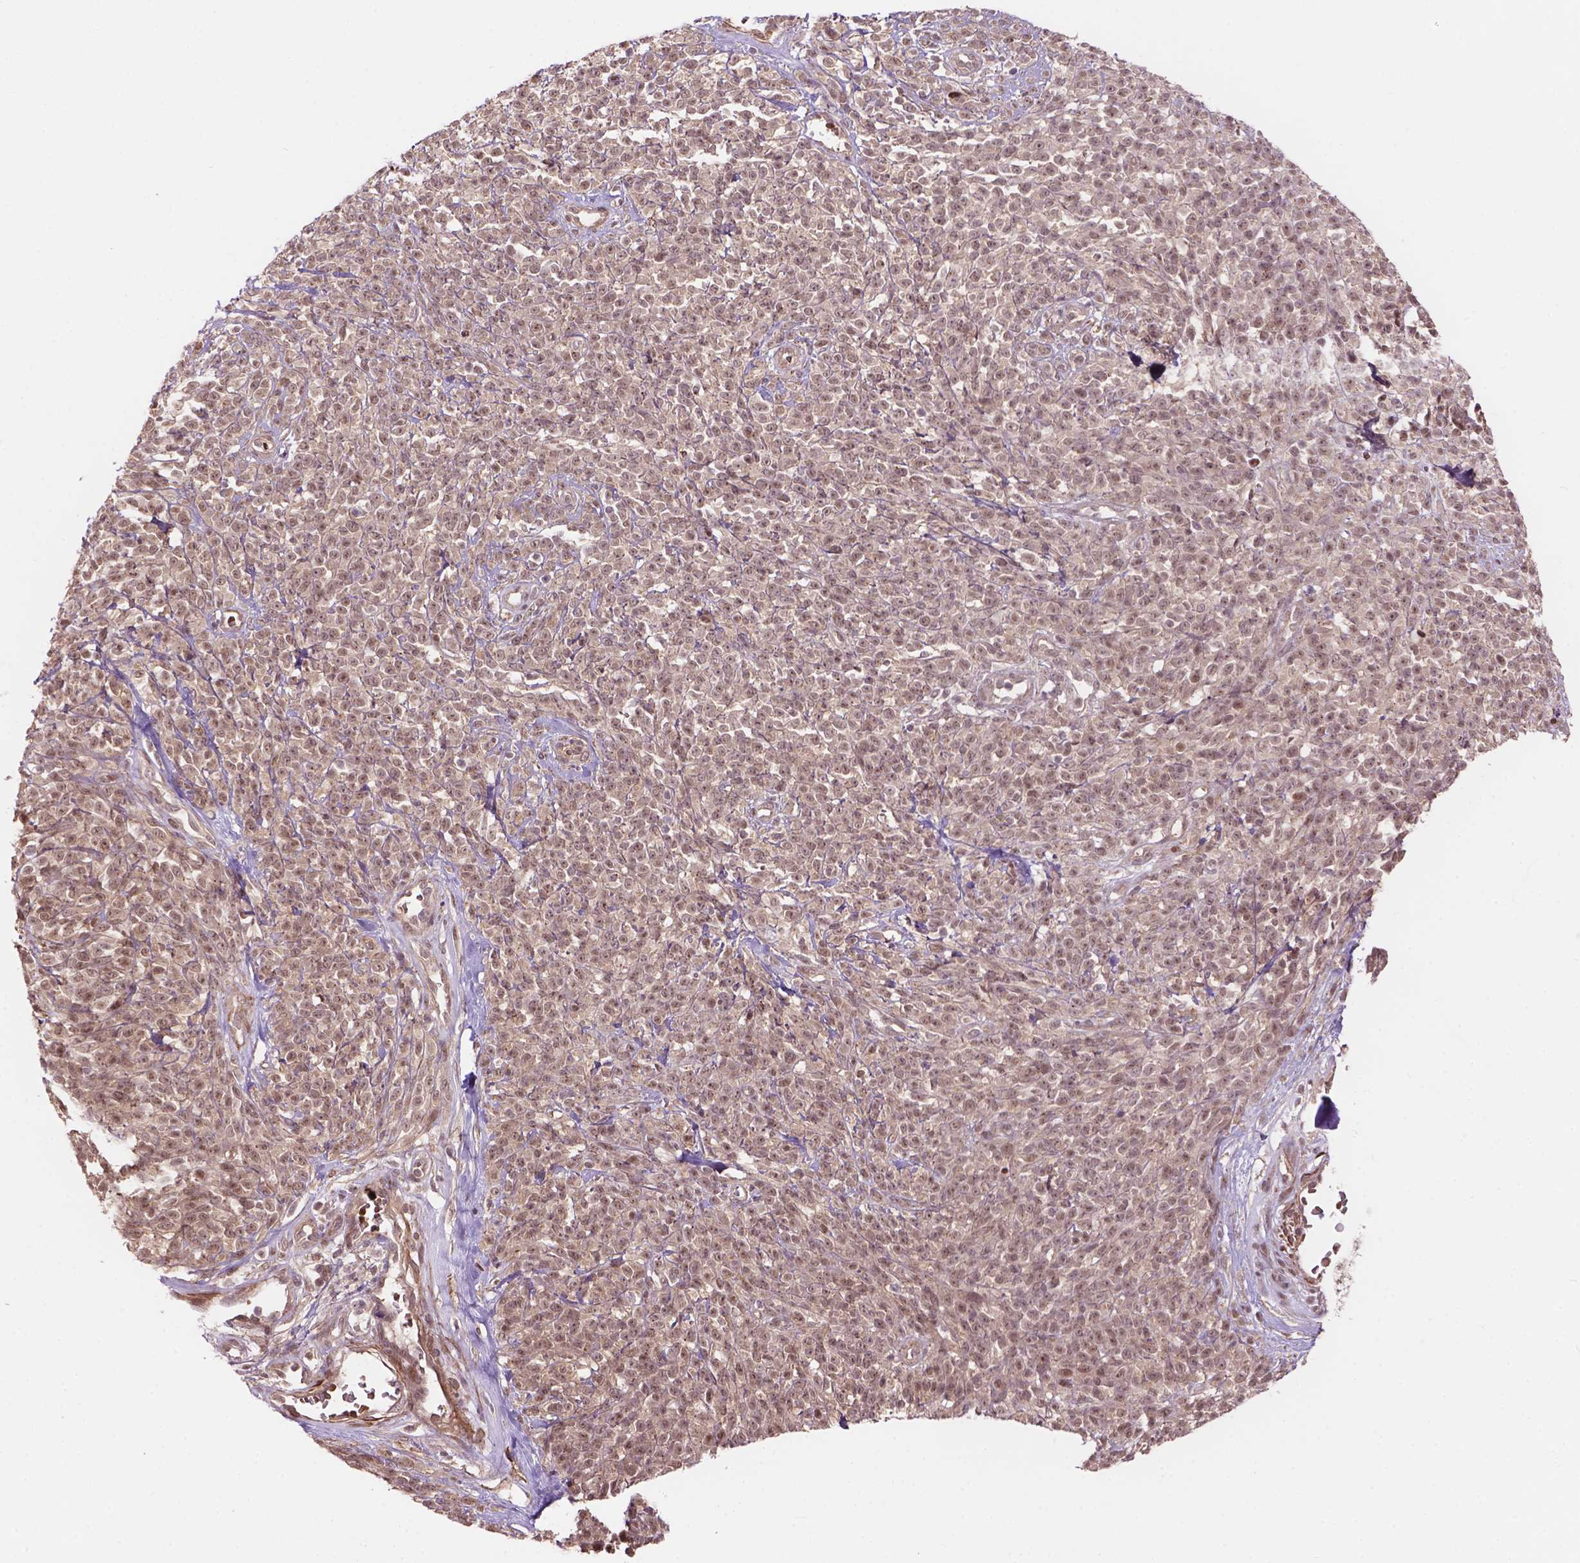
{"staining": {"intensity": "moderate", "quantity": "<25%", "location": "cytoplasmic/membranous,nuclear"}, "tissue": "melanoma", "cell_type": "Tumor cells", "image_type": "cancer", "snomed": [{"axis": "morphology", "description": "Malignant melanoma, NOS"}, {"axis": "topography", "description": "Skin"}, {"axis": "topography", "description": "Skin of trunk"}], "caption": "Immunohistochemistry micrograph of neoplastic tissue: melanoma stained using immunohistochemistry (IHC) displays low levels of moderate protein expression localized specifically in the cytoplasmic/membranous and nuclear of tumor cells, appearing as a cytoplasmic/membranous and nuclear brown color.", "gene": "PSMD11", "patient": {"sex": "male", "age": 74}}